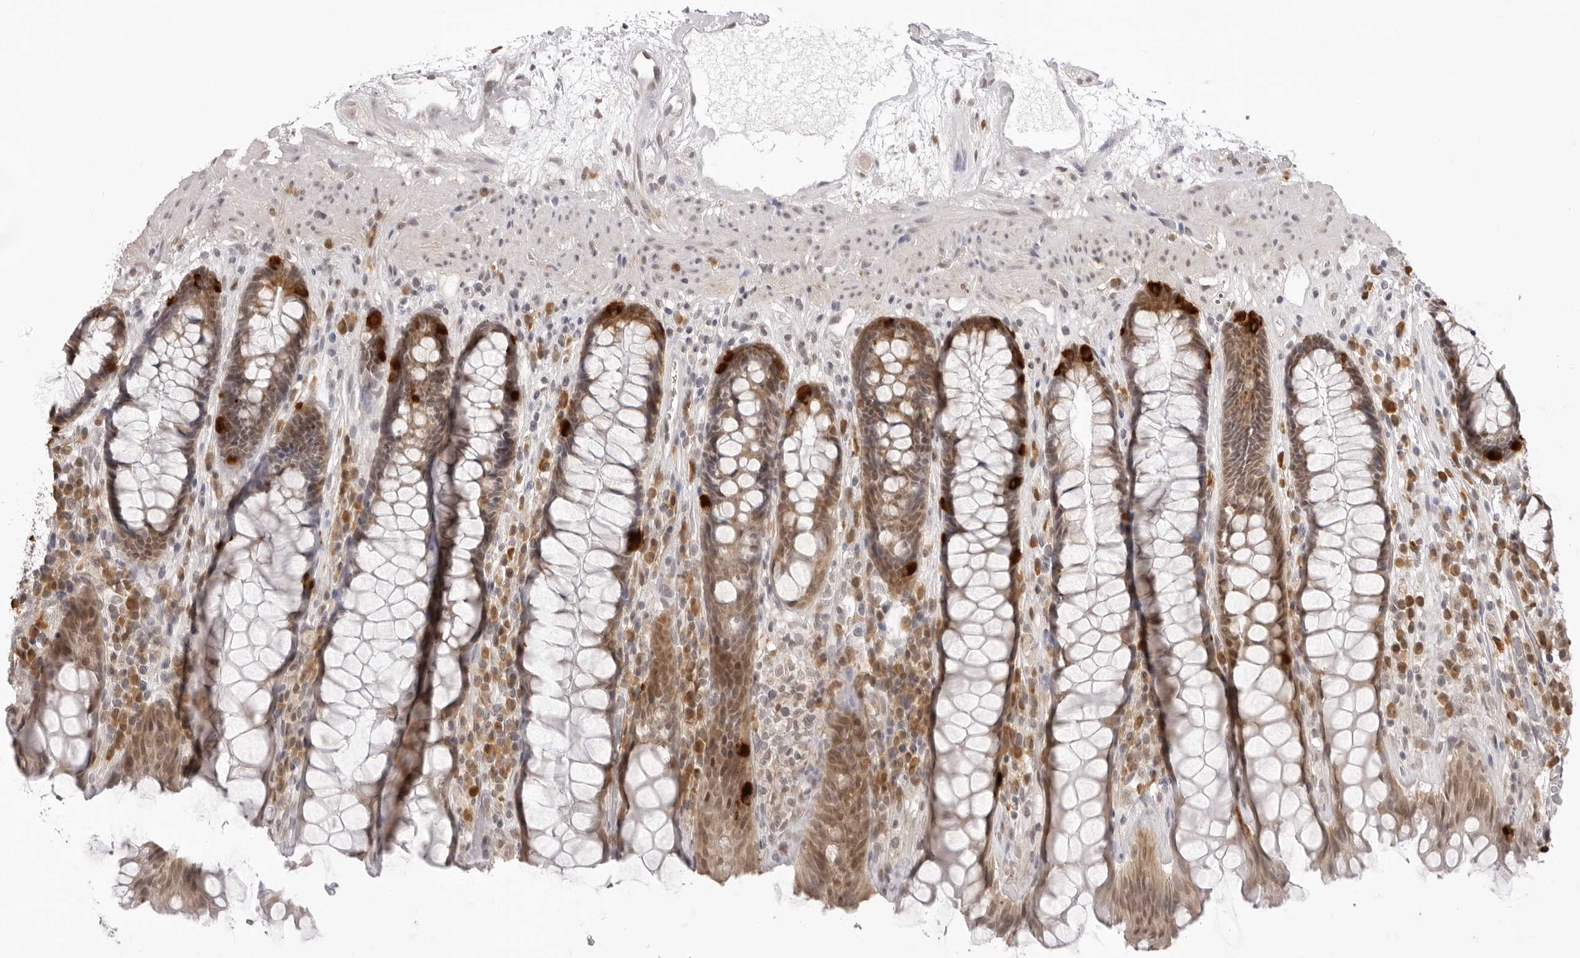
{"staining": {"intensity": "moderate", "quantity": ">75%", "location": "cytoplasmic/membranous,nuclear"}, "tissue": "rectum", "cell_type": "Glandular cells", "image_type": "normal", "snomed": [{"axis": "morphology", "description": "Normal tissue, NOS"}, {"axis": "topography", "description": "Rectum"}], "caption": "Immunohistochemical staining of unremarkable rectum displays >75% levels of moderate cytoplasmic/membranous,nuclear protein positivity in about >75% of glandular cells.", "gene": "ZC3H11A", "patient": {"sex": "male", "age": 64}}